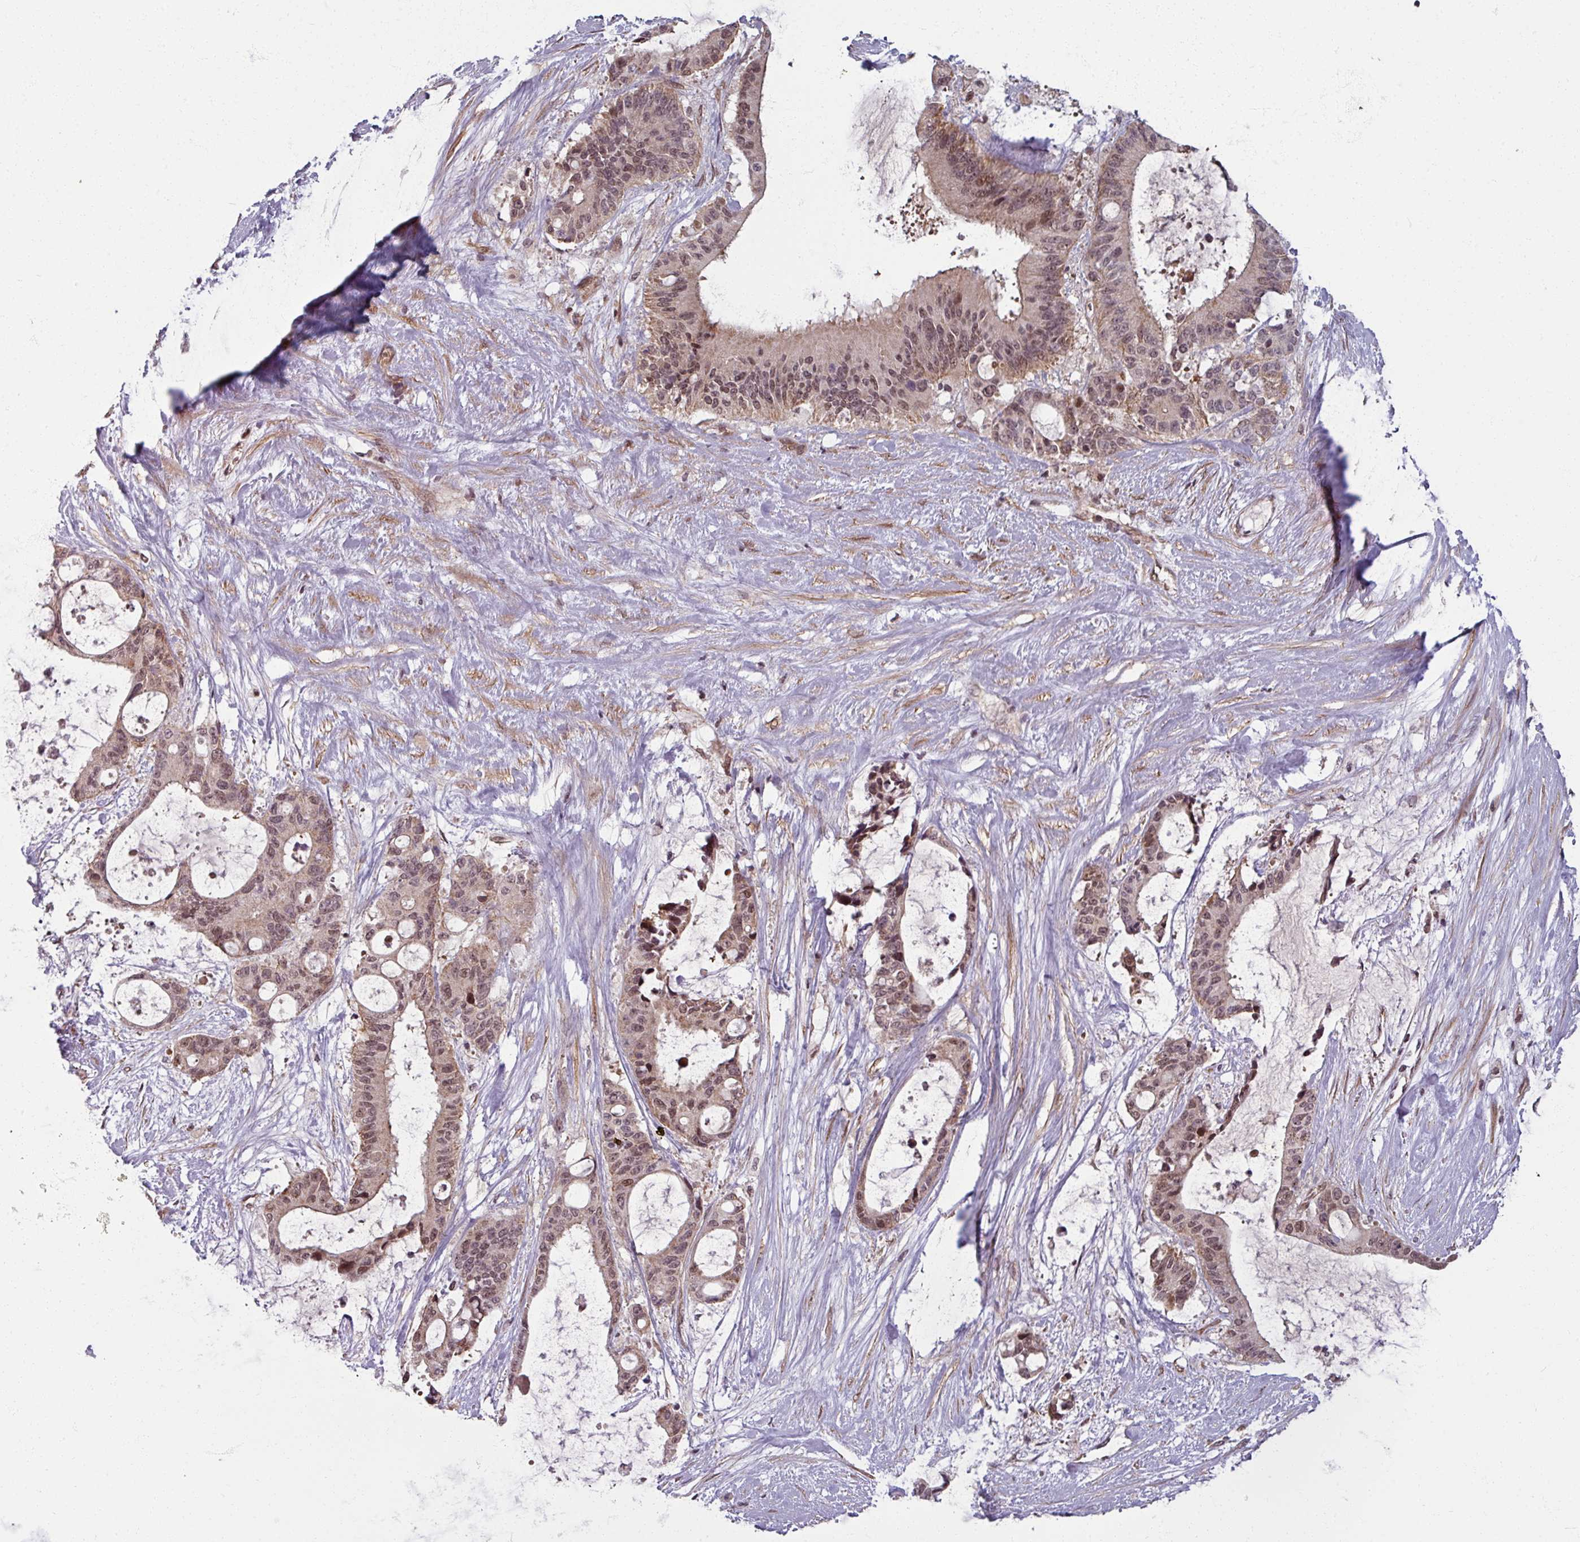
{"staining": {"intensity": "weak", "quantity": ">75%", "location": "cytoplasmic/membranous,nuclear"}, "tissue": "liver cancer", "cell_type": "Tumor cells", "image_type": "cancer", "snomed": [{"axis": "morphology", "description": "Normal tissue, NOS"}, {"axis": "morphology", "description": "Cholangiocarcinoma"}, {"axis": "topography", "description": "Liver"}, {"axis": "topography", "description": "Peripheral nerve tissue"}], "caption": "Immunohistochemical staining of human liver cancer (cholangiocarcinoma) displays low levels of weak cytoplasmic/membranous and nuclear protein positivity in about >75% of tumor cells.", "gene": "SWI5", "patient": {"sex": "female", "age": 73}}